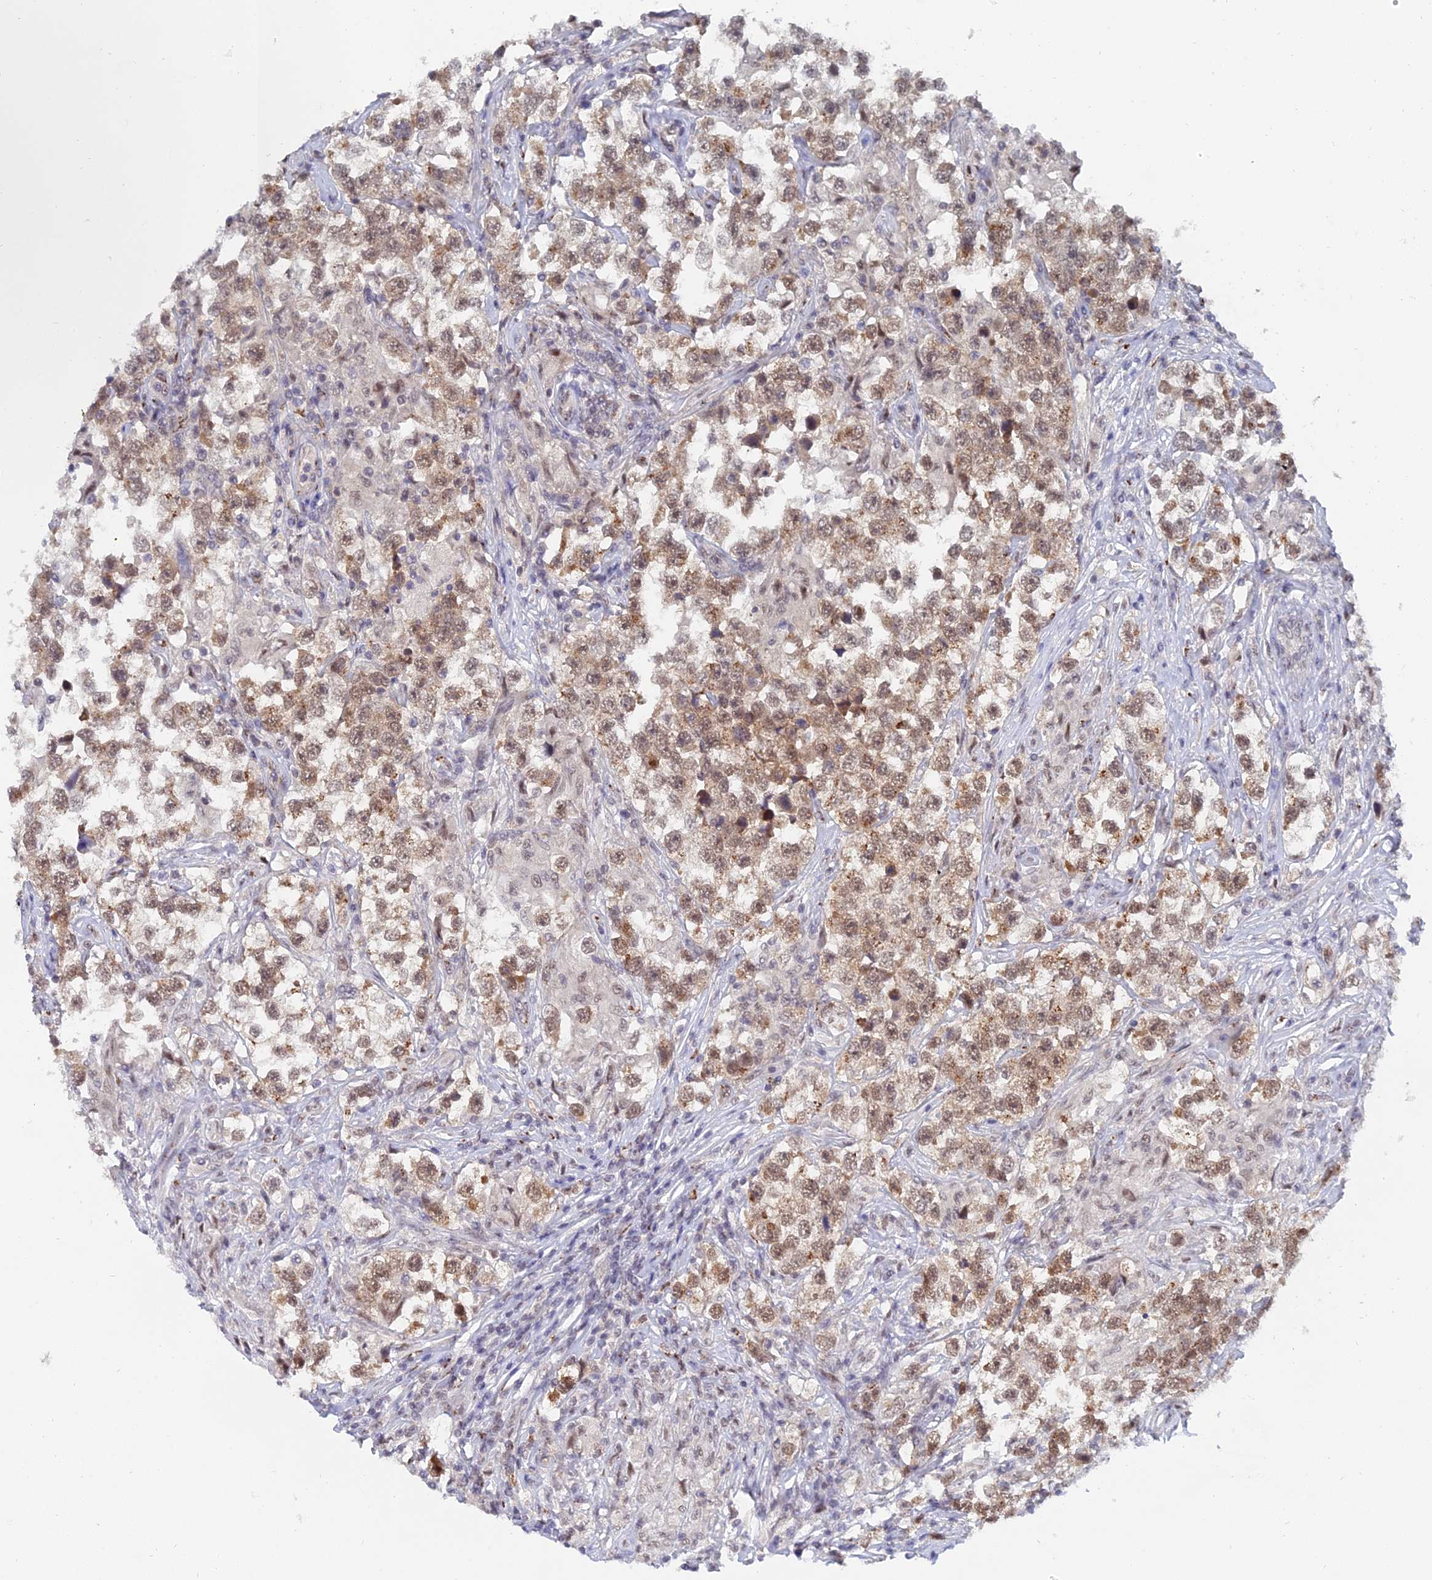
{"staining": {"intensity": "moderate", "quantity": ">75%", "location": "cytoplasmic/membranous,nuclear"}, "tissue": "testis cancer", "cell_type": "Tumor cells", "image_type": "cancer", "snomed": [{"axis": "morphology", "description": "Seminoma, NOS"}, {"axis": "topography", "description": "Testis"}], "caption": "Testis seminoma stained for a protein exhibits moderate cytoplasmic/membranous and nuclear positivity in tumor cells.", "gene": "THOC3", "patient": {"sex": "male", "age": 46}}